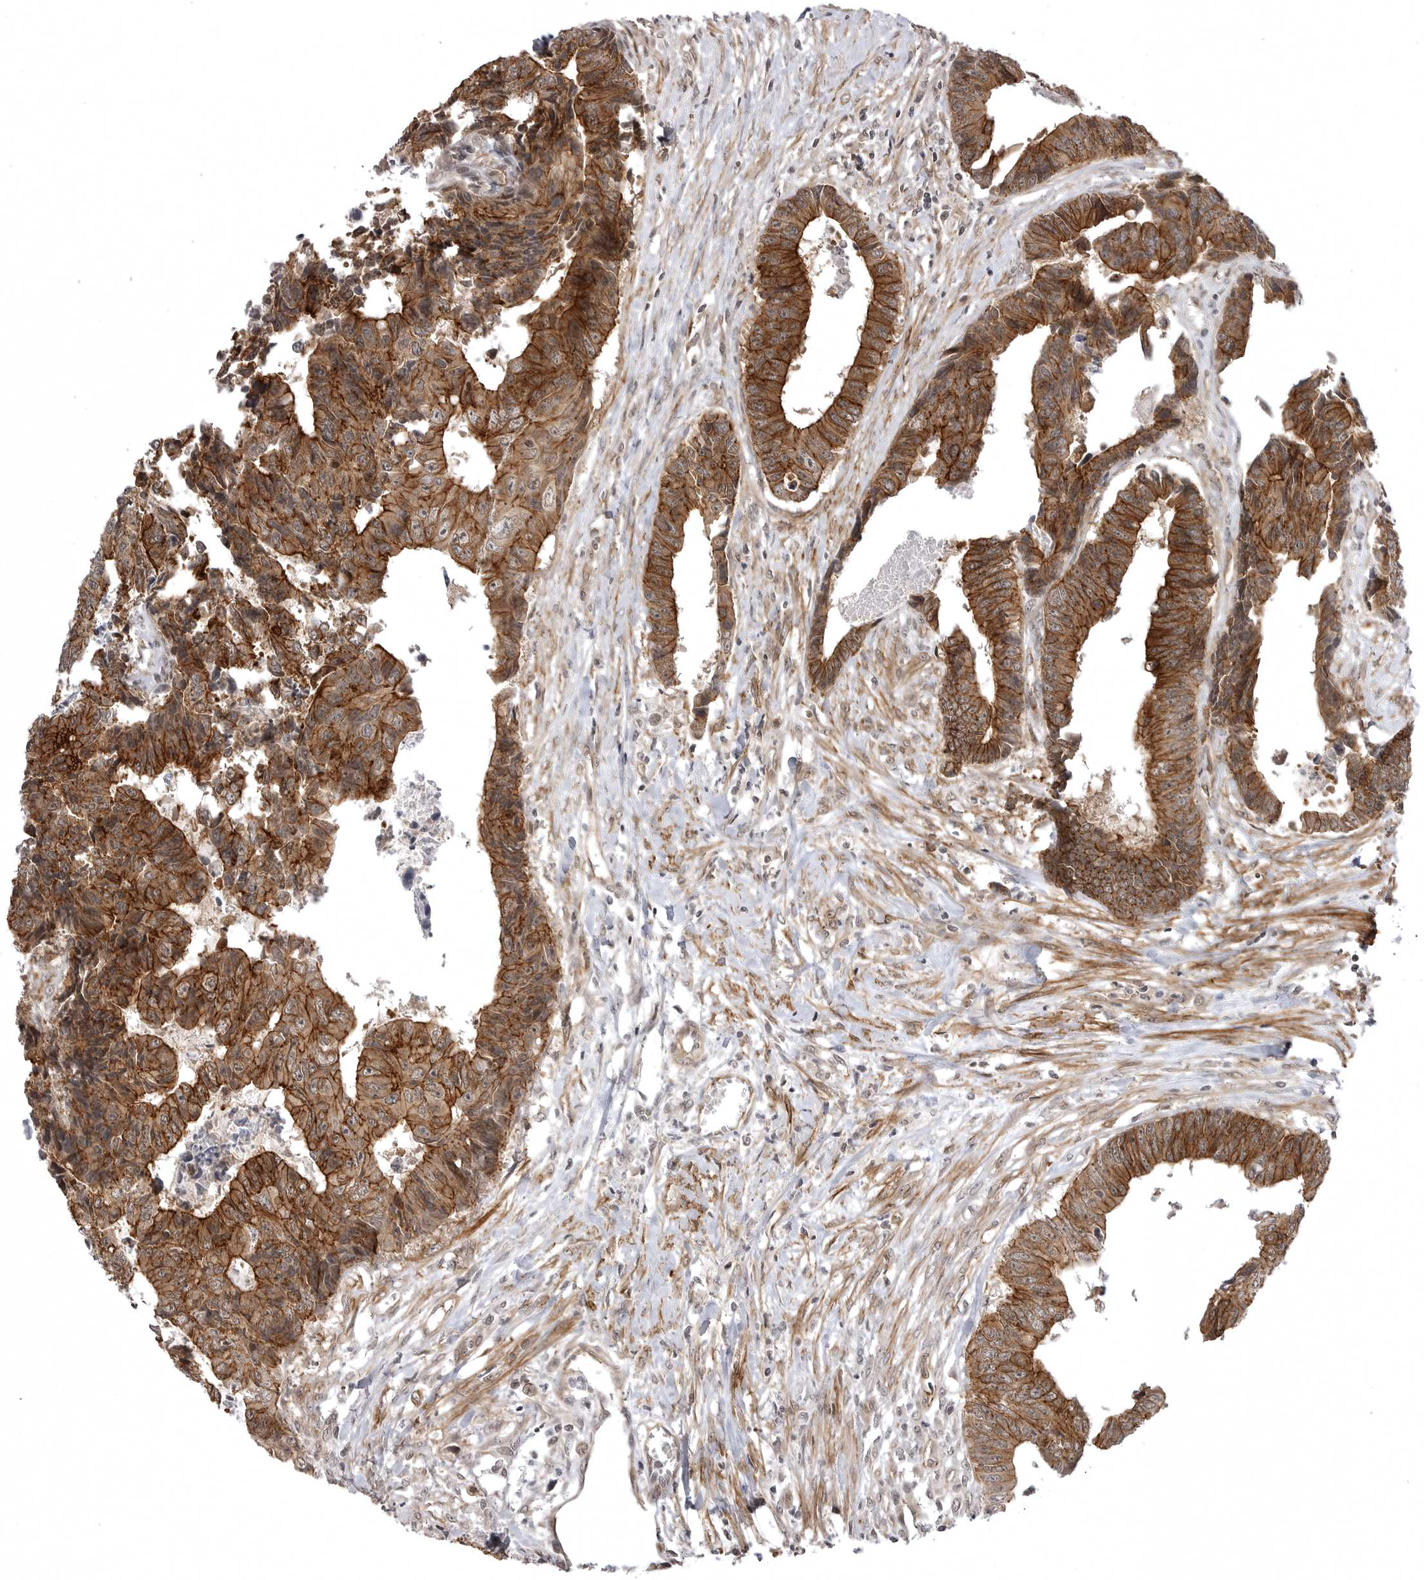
{"staining": {"intensity": "strong", "quantity": ">75%", "location": "cytoplasmic/membranous"}, "tissue": "colorectal cancer", "cell_type": "Tumor cells", "image_type": "cancer", "snomed": [{"axis": "morphology", "description": "Adenocarcinoma, NOS"}, {"axis": "topography", "description": "Rectum"}], "caption": "An immunohistochemistry (IHC) photomicrograph of tumor tissue is shown. Protein staining in brown labels strong cytoplasmic/membranous positivity in colorectal cancer within tumor cells. (DAB IHC, brown staining for protein, blue staining for nuclei).", "gene": "SORBS1", "patient": {"sex": "male", "age": 84}}